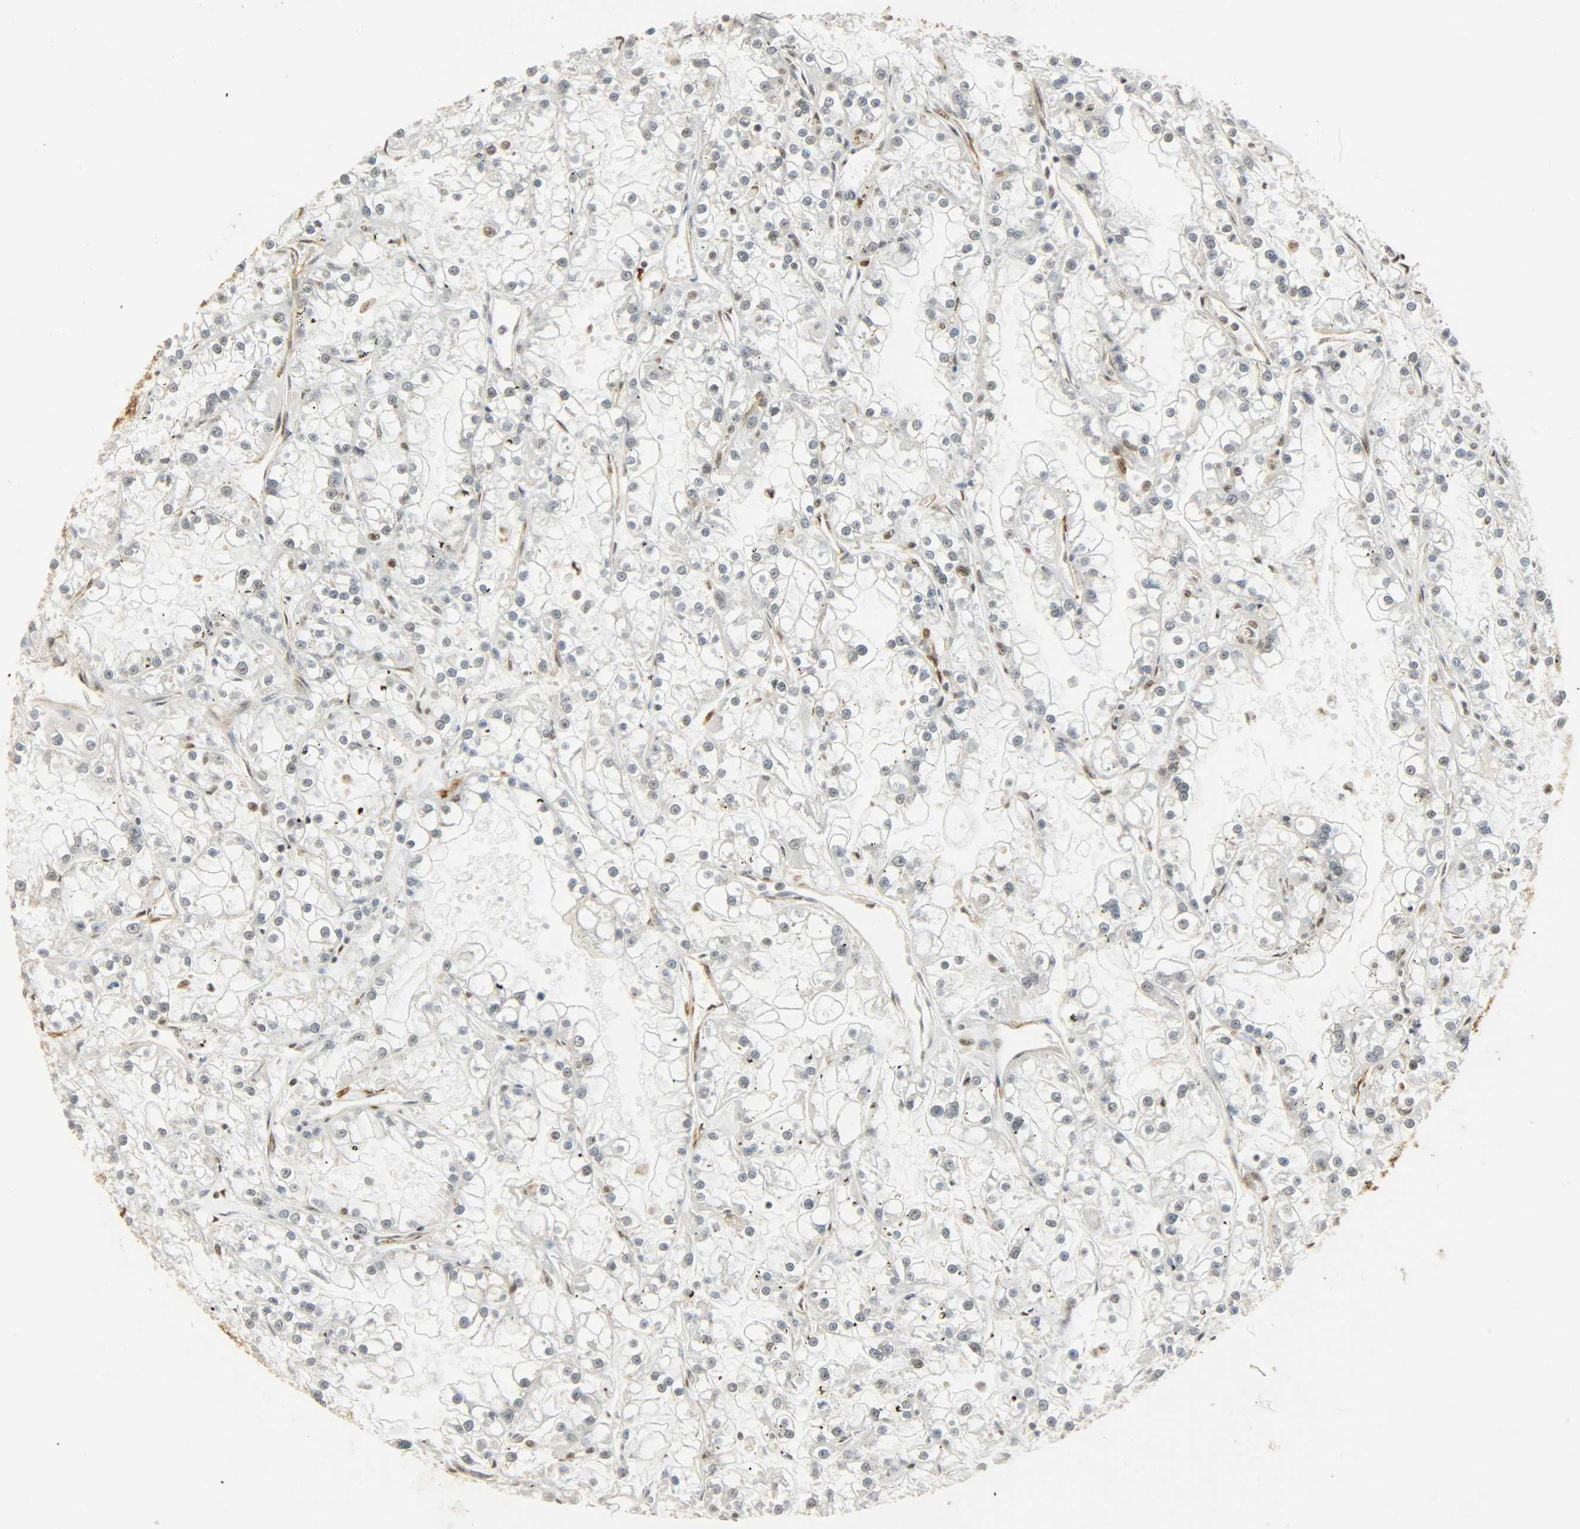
{"staining": {"intensity": "negative", "quantity": "none", "location": "none"}, "tissue": "renal cancer", "cell_type": "Tumor cells", "image_type": "cancer", "snomed": [{"axis": "morphology", "description": "Adenocarcinoma, NOS"}, {"axis": "topography", "description": "Kidney"}], "caption": "A high-resolution micrograph shows IHC staining of renal cancer, which exhibits no significant positivity in tumor cells. (Stains: DAB immunohistochemistry (IHC) with hematoxylin counter stain, Microscopy: brightfield microscopy at high magnification).", "gene": "NGFR", "patient": {"sex": "female", "age": 52}}